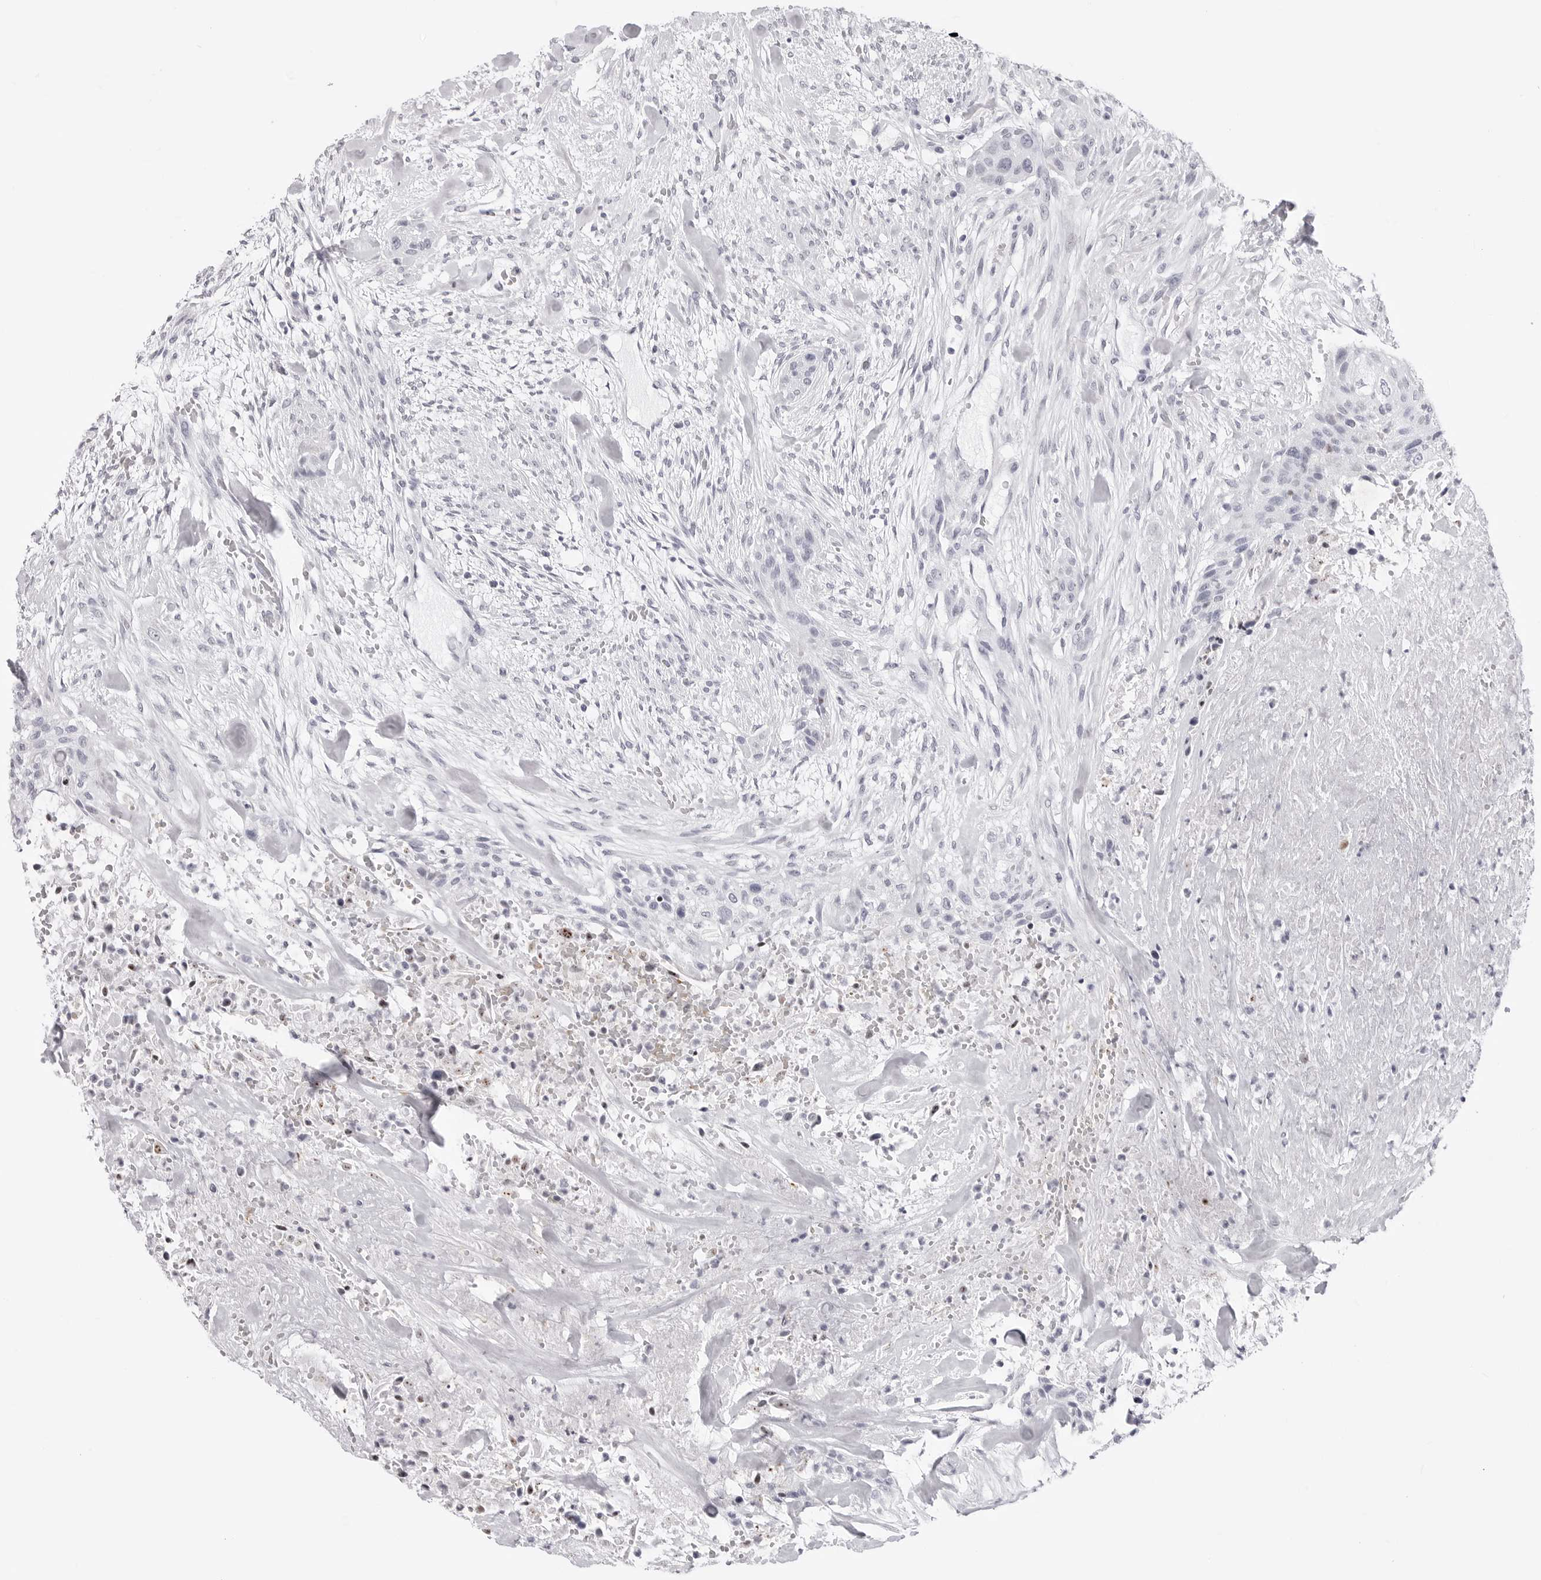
{"staining": {"intensity": "negative", "quantity": "none", "location": "none"}, "tissue": "urothelial cancer", "cell_type": "Tumor cells", "image_type": "cancer", "snomed": [{"axis": "morphology", "description": "Urothelial carcinoma, High grade"}, {"axis": "topography", "description": "Urinary bladder"}], "caption": "An IHC photomicrograph of high-grade urothelial carcinoma is shown. There is no staining in tumor cells of high-grade urothelial carcinoma. Nuclei are stained in blue.", "gene": "TSSK1B", "patient": {"sex": "male", "age": 35}}